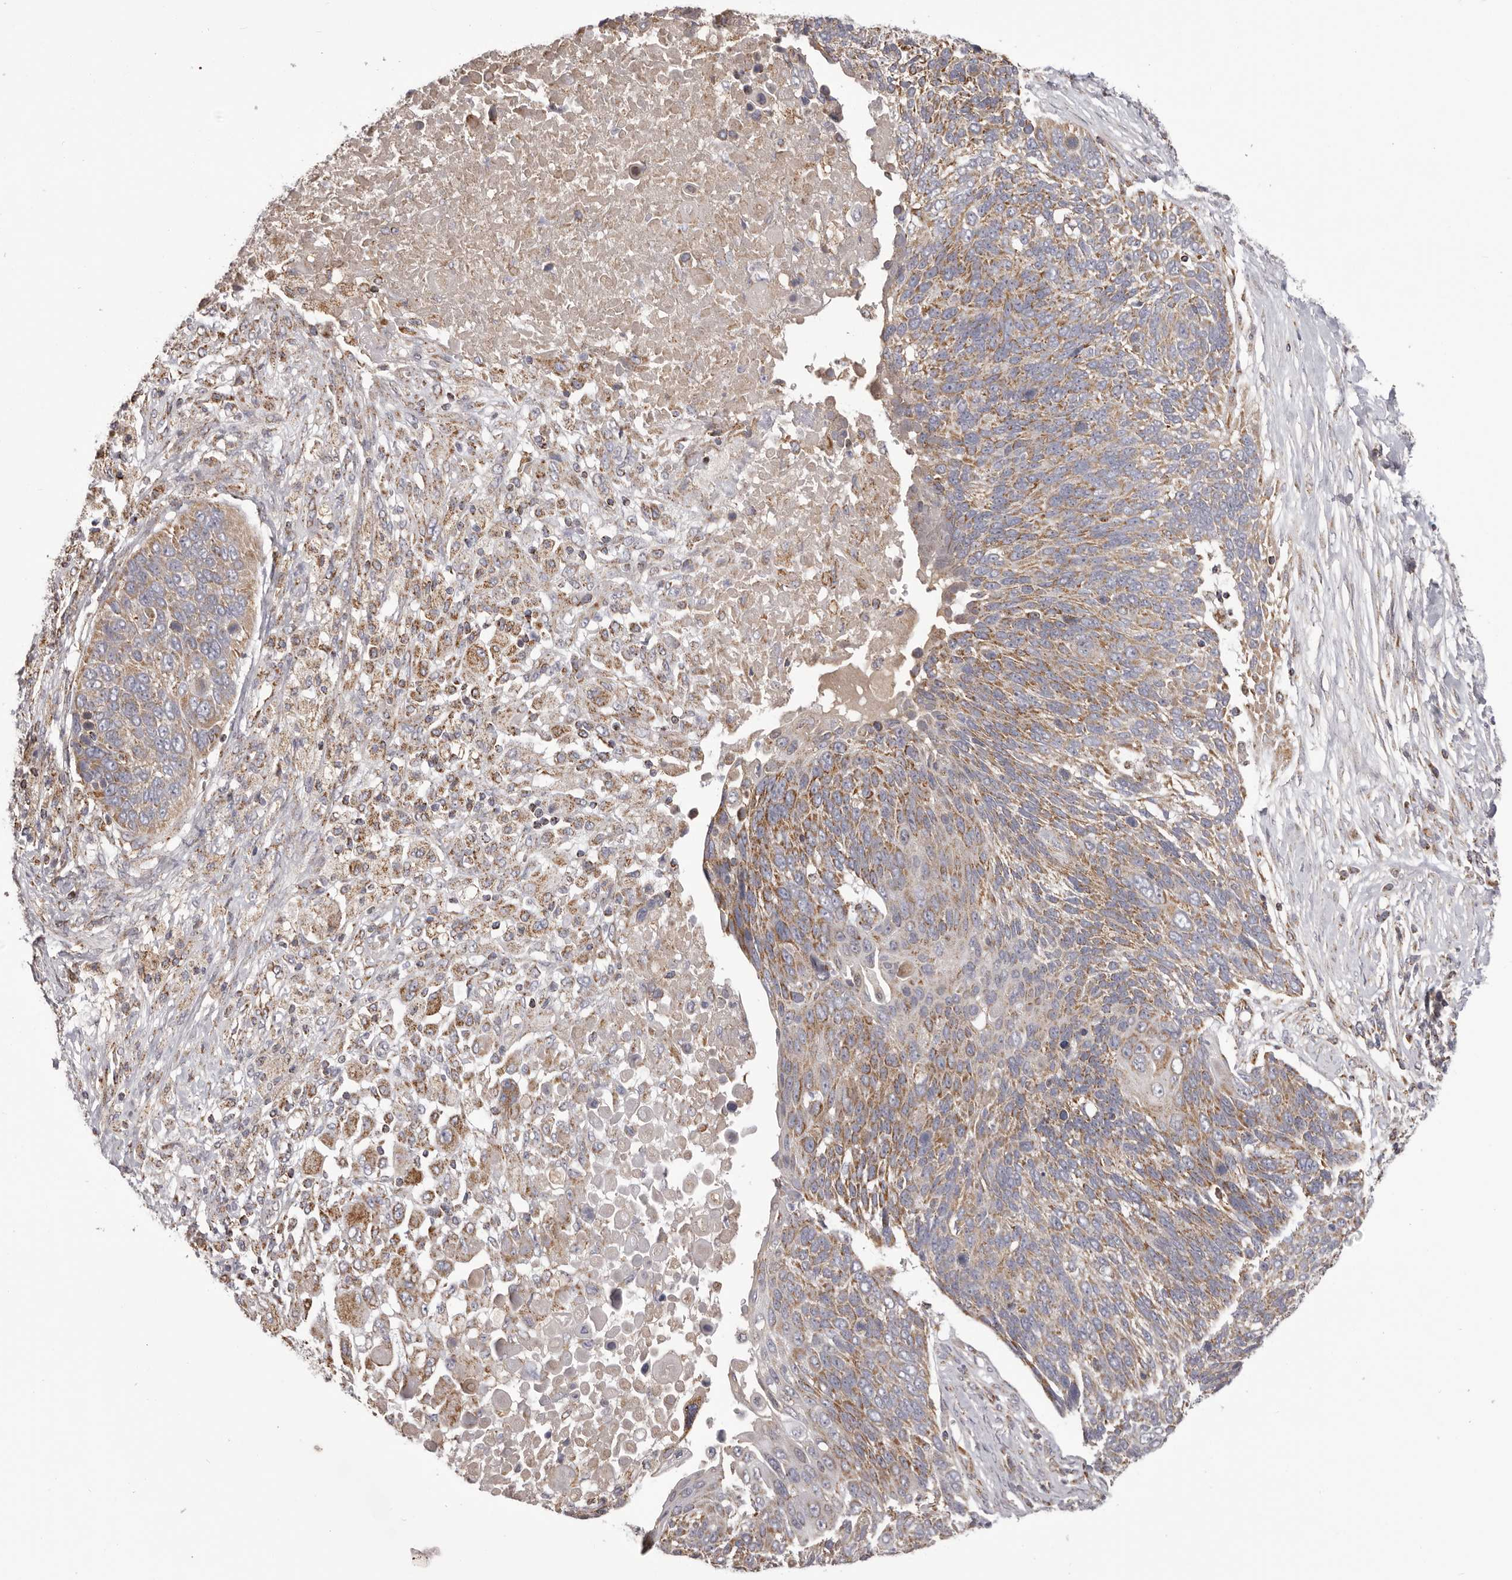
{"staining": {"intensity": "moderate", "quantity": ">75%", "location": "cytoplasmic/membranous"}, "tissue": "lung cancer", "cell_type": "Tumor cells", "image_type": "cancer", "snomed": [{"axis": "morphology", "description": "Squamous cell carcinoma, NOS"}, {"axis": "topography", "description": "Lung"}], "caption": "Lung cancer (squamous cell carcinoma) stained with DAB (3,3'-diaminobenzidine) IHC demonstrates medium levels of moderate cytoplasmic/membranous staining in about >75% of tumor cells. (DAB (3,3'-diaminobenzidine) IHC, brown staining for protein, blue staining for nuclei).", "gene": "CHRM2", "patient": {"sex": "male", "age": 66}}